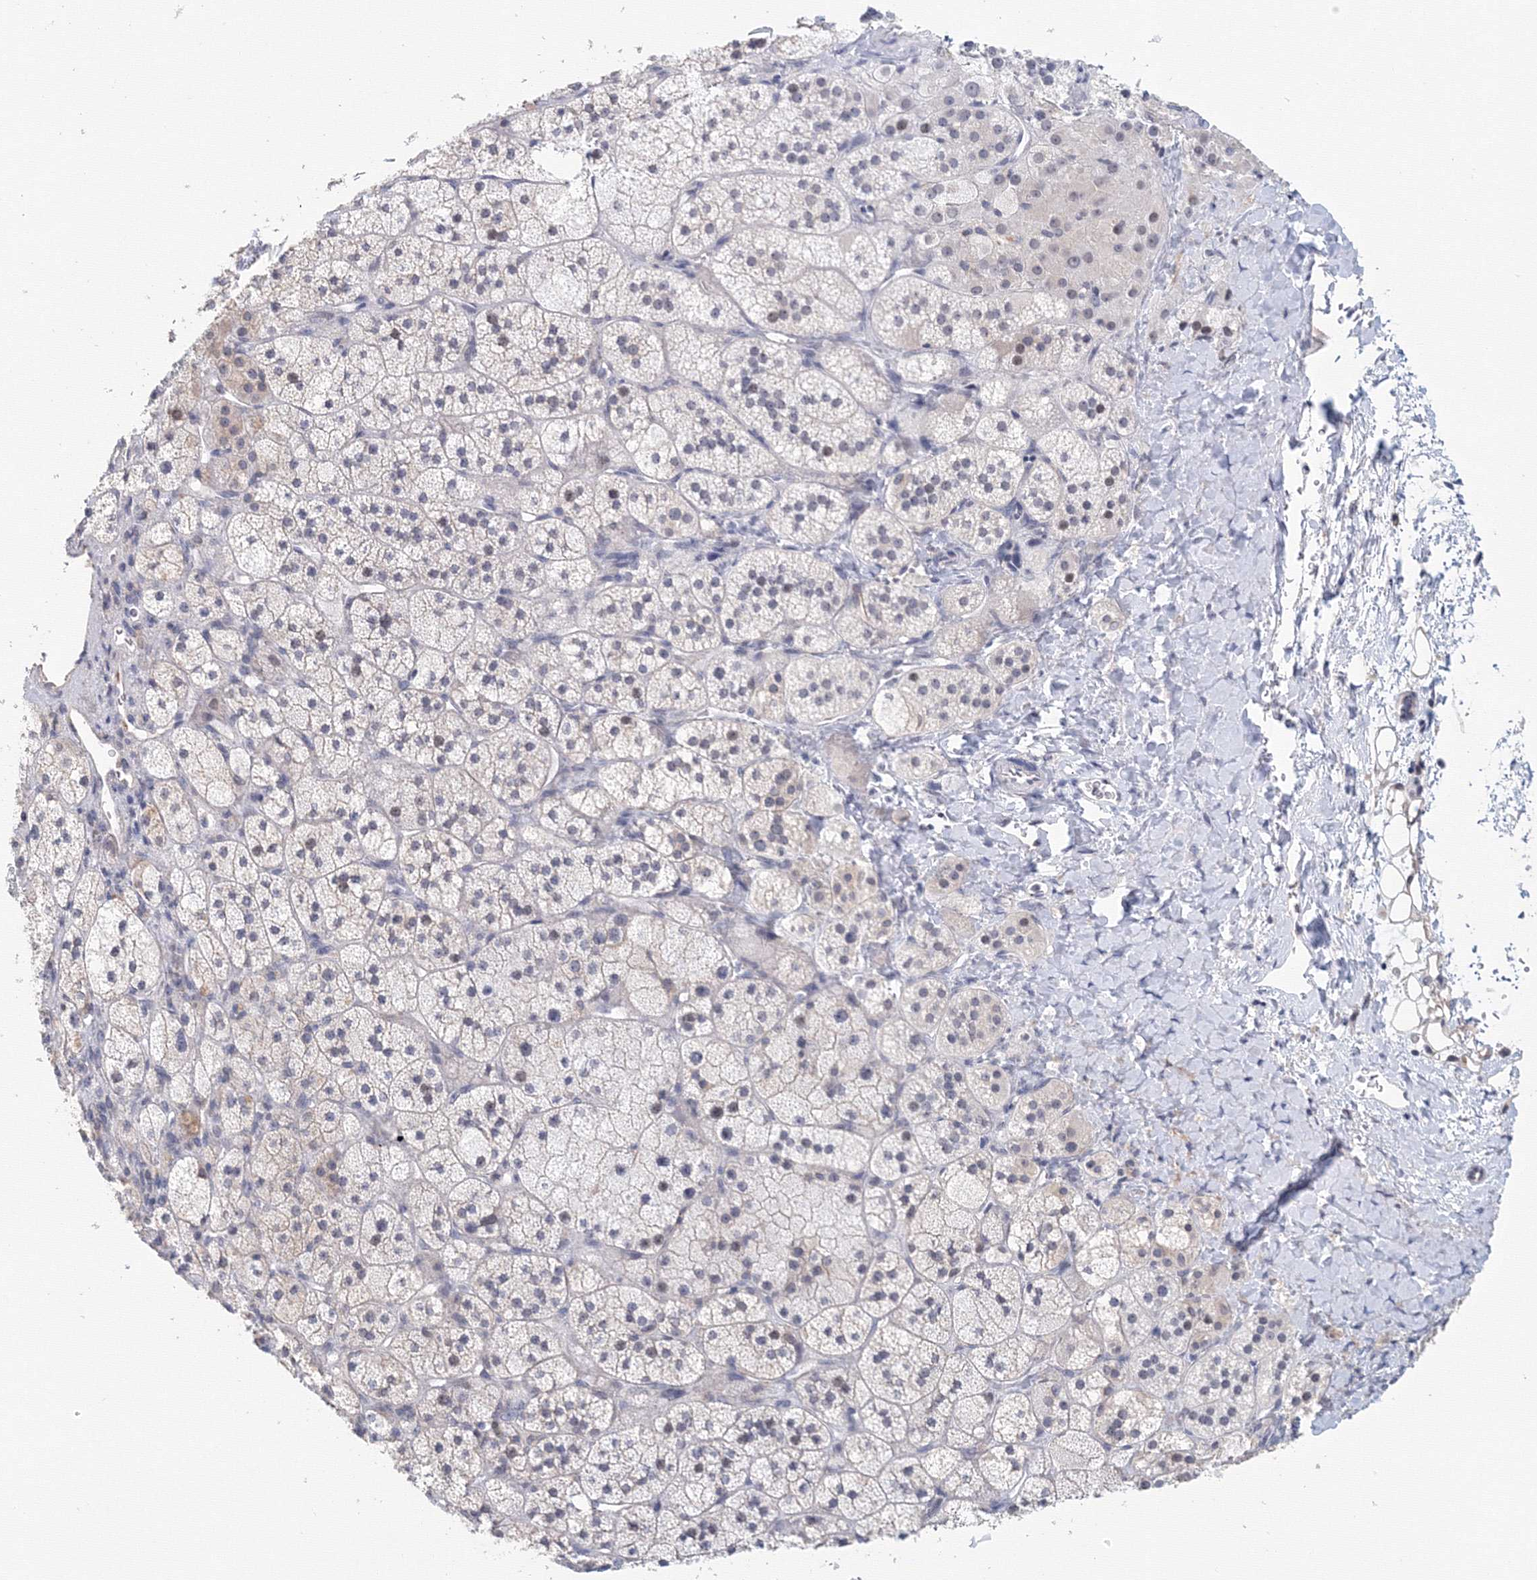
{"staining": {"intensity": "negative", "quantity": "none", "location": "none"}, "tissue": "adrenal gland", "cell_type": "Glandular cells", "image_type": "normal", "snomed": [{"axis": "morphology", "description": "Normal tissue, NOS"}, {"axis": "topography", "description": "Adrenal gland"}], "caption": "Image shows no significant protein staining in glandular cells of benign adrenal gland. (Stains: DAB immunohistochemistry with hematoxylin counter stain, Microscopy: brightfield microscopy at high magnification).", "gene": "SLC7A7", "patient": {"sex": "male", "age": 61}}